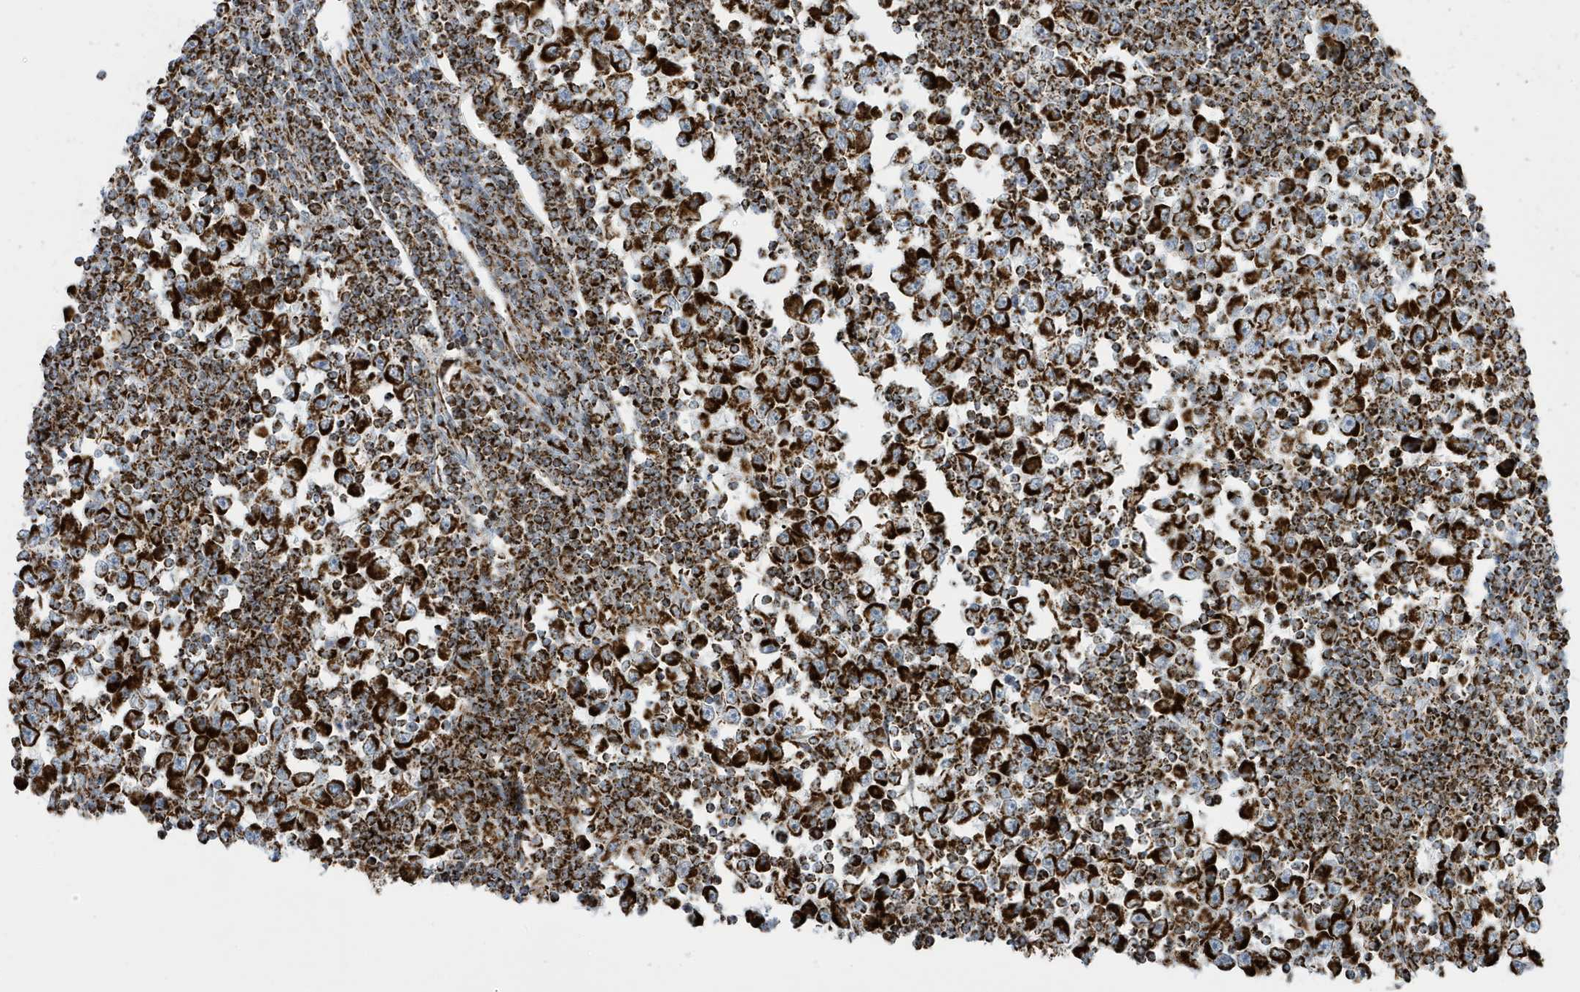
{"staining": {"intensity": "strong", "quantity": ">75%", "location": "cytoplasmic/membranous"}, "tissue": "testis cancer", "cell_type": "Tumor cells", "image_type": "cancer", "snomed": [{"axis": "morphology", "description": "Seminoma, NOS"}, {"axis": "topography", "description": "Testis"}], "caption": "Immunohistochemical staining of testis cancer (seminoma) displays strong cytoplasmic/membranous protein positivity in approximately >75% of tumor cells. The staining was performed using DAB (3,3'-diaminobenzidine), with brown indicating positive protein expression. Nuclei are stained blue with hematoxylin.", "gene": "ATP5ME", "patient": {"sex": "male", "age": 65}}